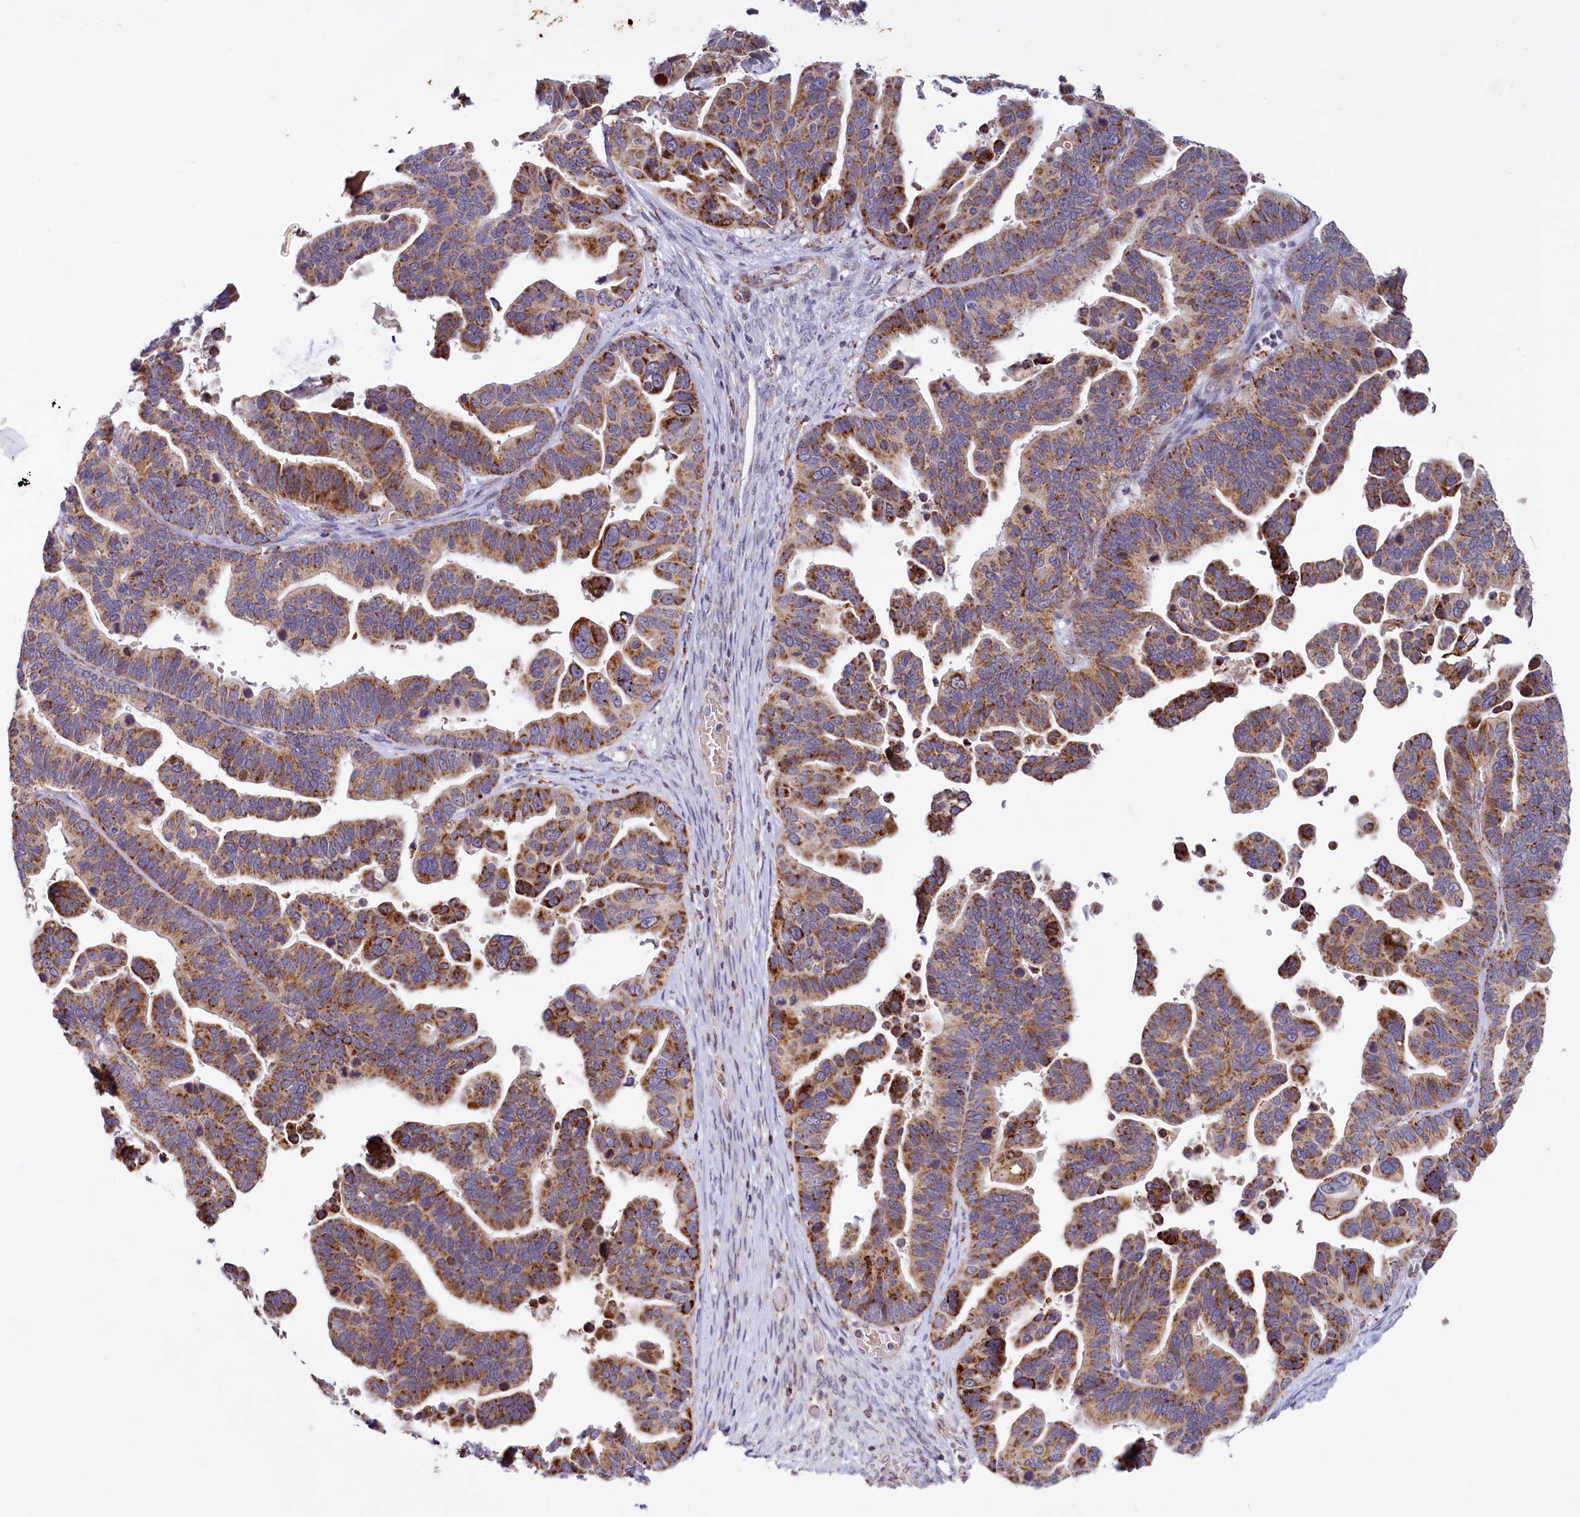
{"staining": {"intensity": "strong", "quantity": ">75%", "location": "cytoplasmic/membranous"}, "tissue": "ovarian cancer", "cell_type": "Tumor cells", "image_type": "cancer", "snomed": [{"axis": "morphology", "description": "Cystadenocarcinoma, serous, NOS"}, {"axis": "topography", "description": "Ovary"}], "caption": "This micrograph exhibits immunohistochemistry (IHC) staining of ovarian cancer, with high strong cytoplasmic/membranous expression in approximately >75% of tumor cells.", "gene": "DYNC2H1", "patient": {"sex": "female", "age": 56}}